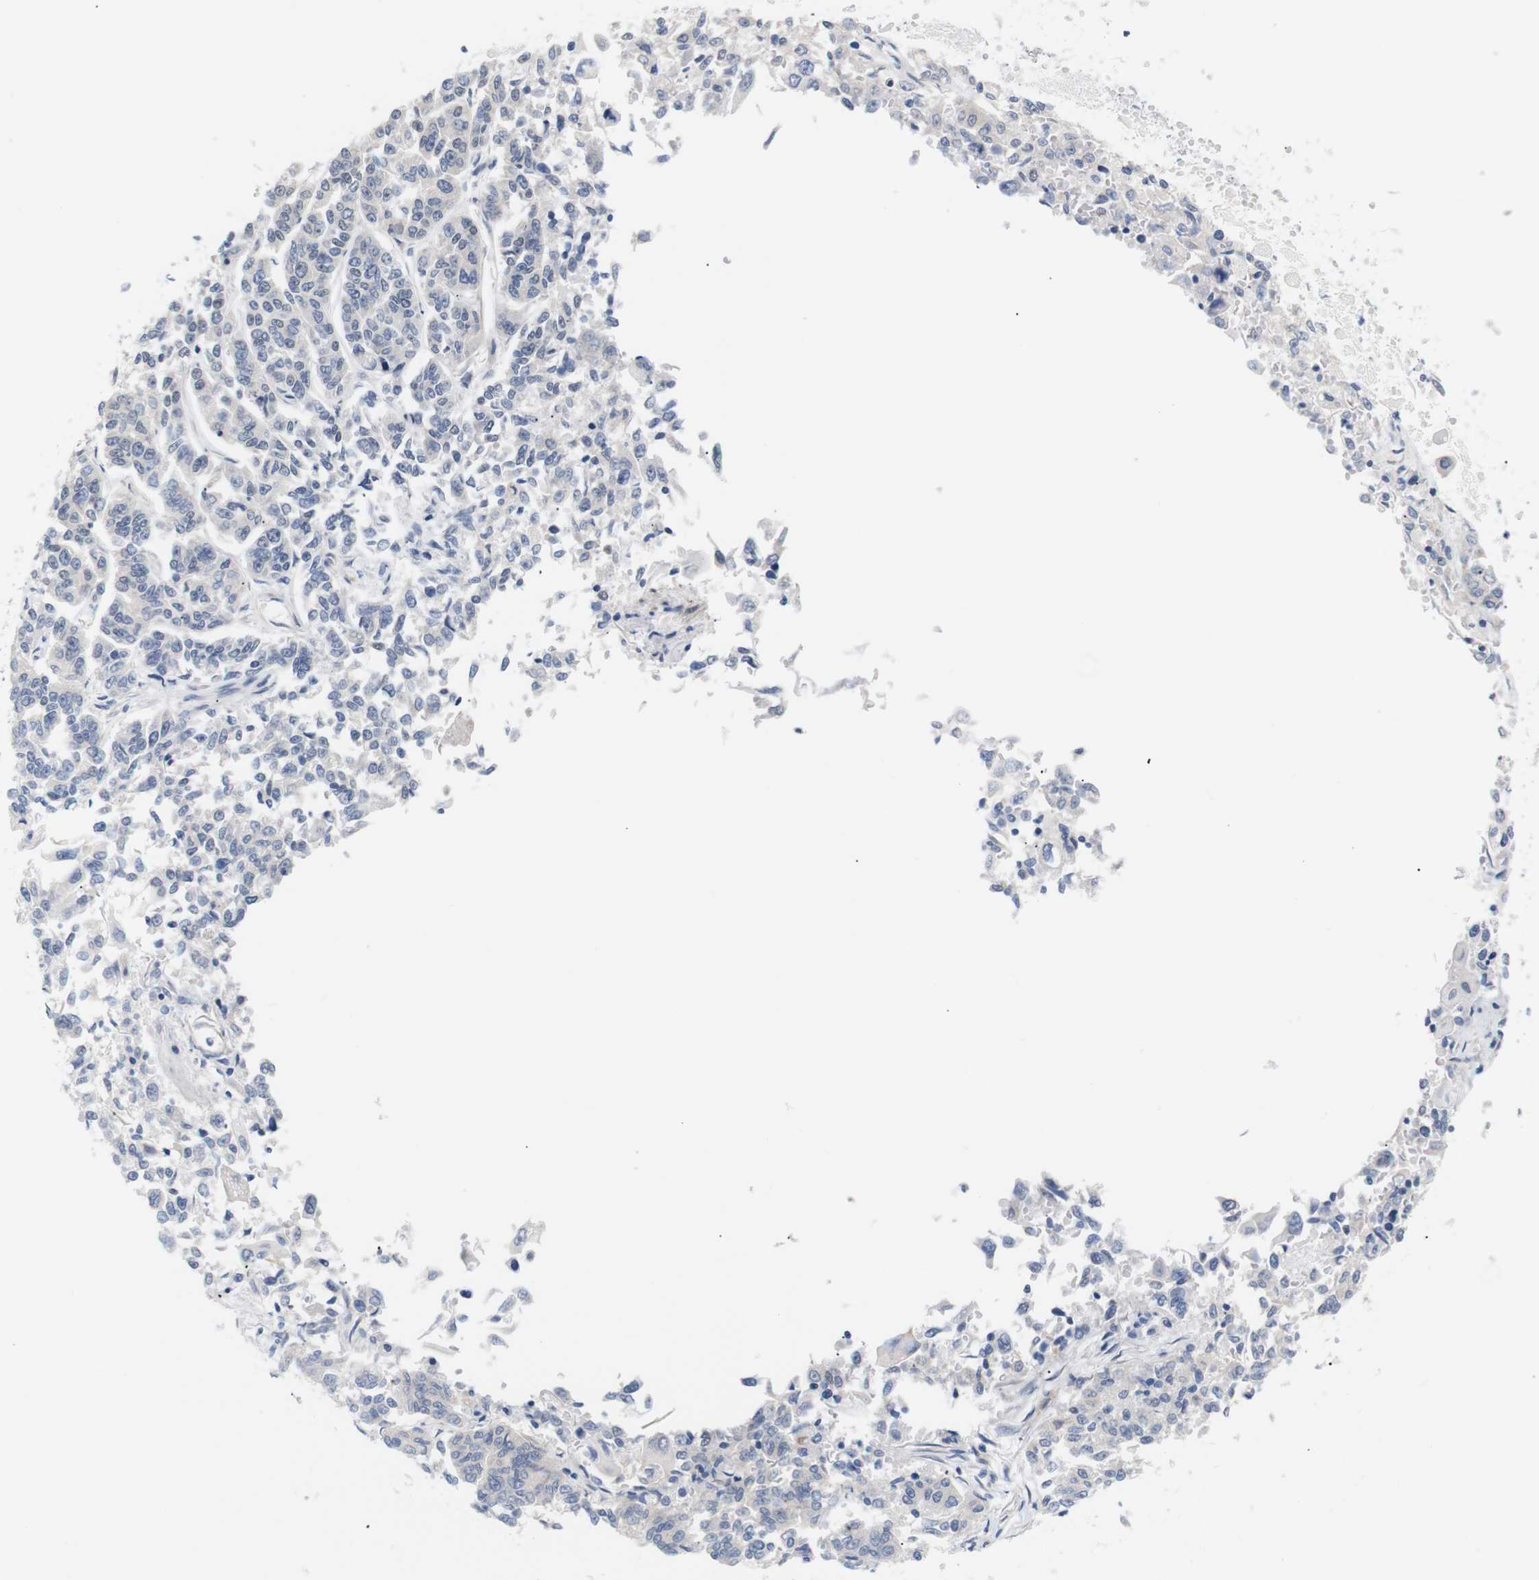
{"staining": {"intensity": "negative", "quantity": "none", "location": "none"}, "tissue": "lung cancer", "cell_type": "Tumor cells", "image_type": "cancer", "snomed": [{"axis": "morphology", "description": "Adenocarcinoma, NOS"}, {"axis": "topography", "description": "Lung"}], "caption": "High magnification brightfield microscopy of lung adenocarcinoma stained with DAB (brown) and counterstained with hematoxylin (blue): tumor cells show no significant positivity.", "gene": "STMN3", "patient": {"sex": "male", "age": 84}}